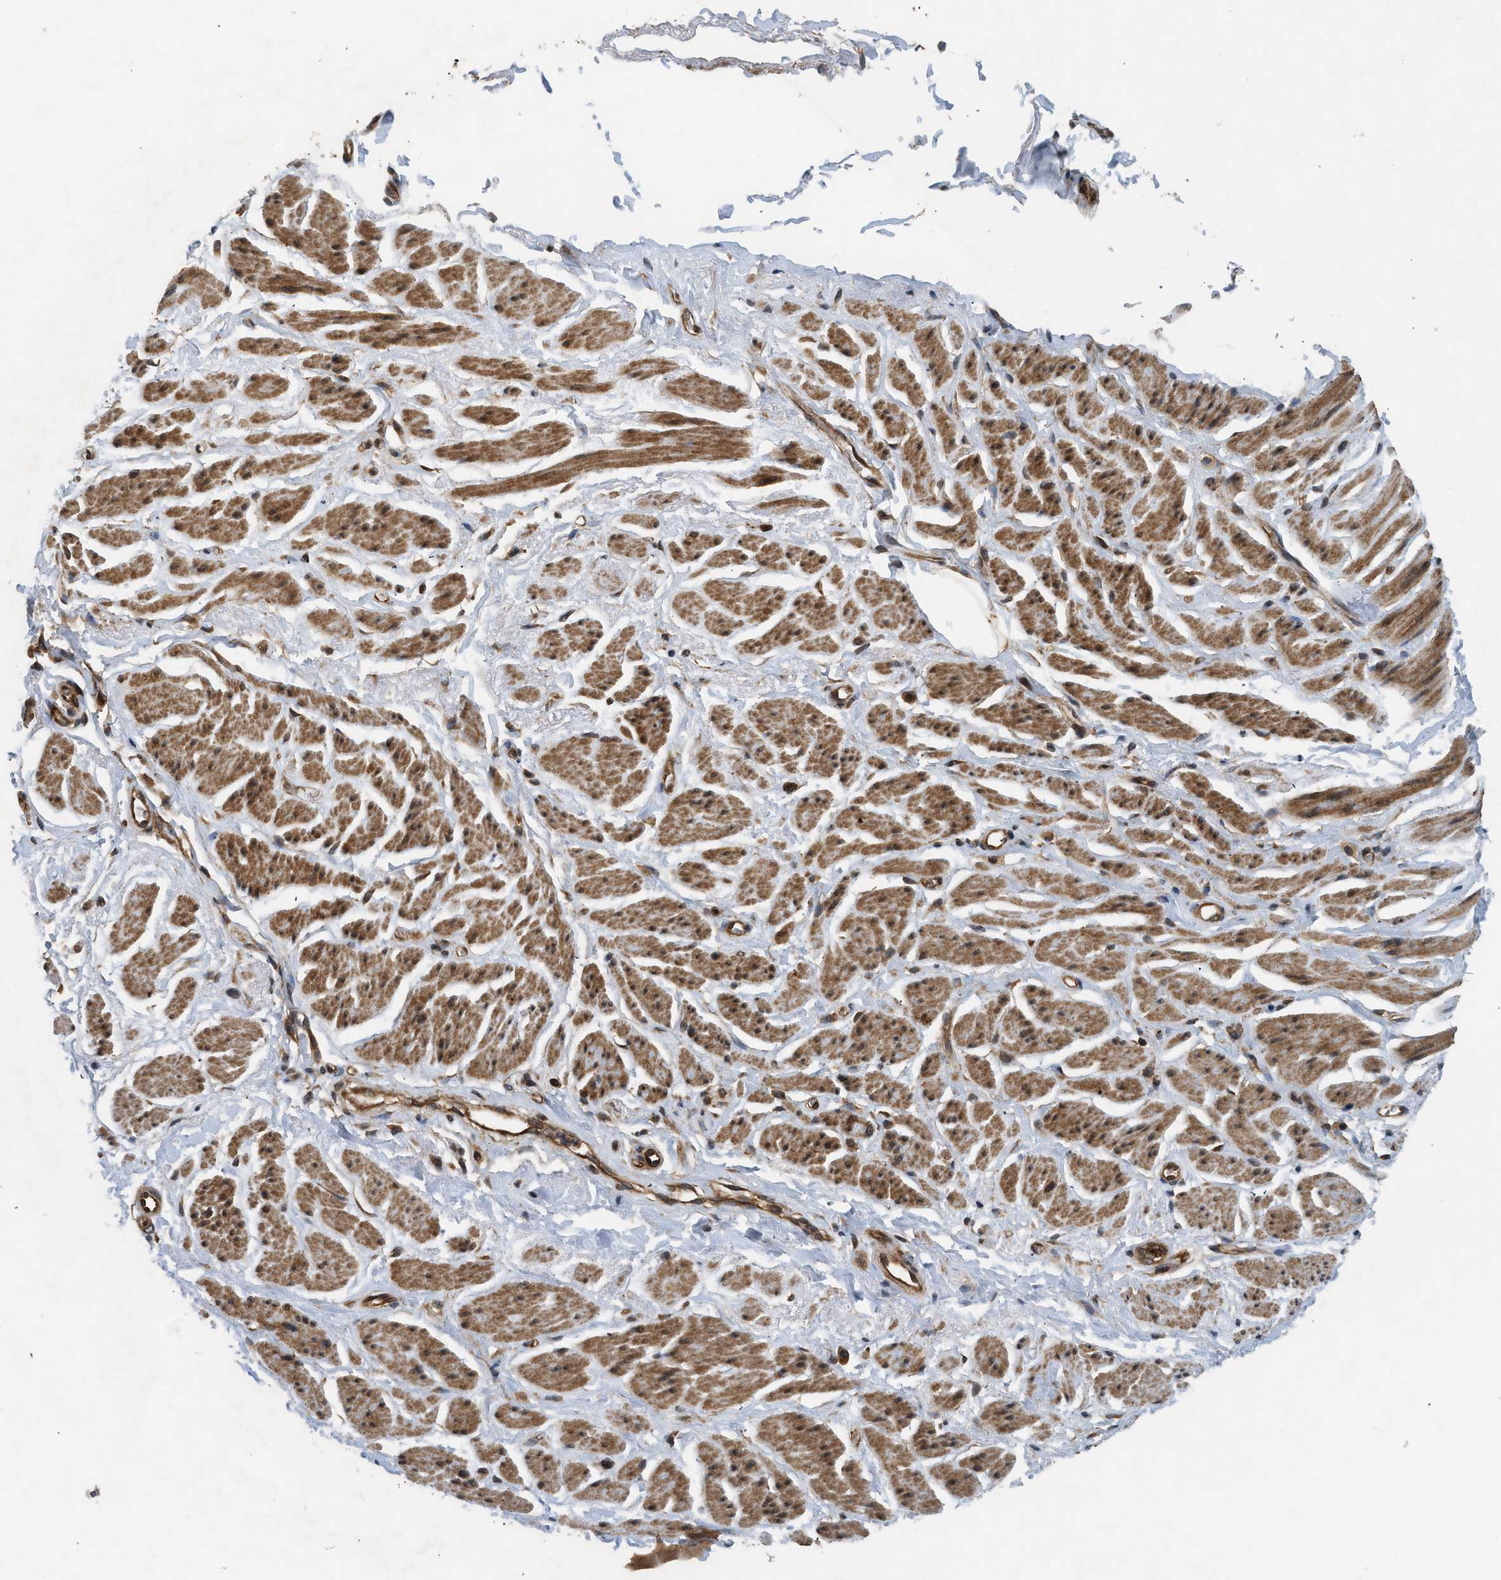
{"staining": {"intensity": "moderate", "quantity": ">75%", "location": "cytoplasmic/membranous"}, "tissue": "adipose tissue", "cell_type": "Adipocytes", "image_type": "normal", "snomed": [{"axis": "morphology", "description": "Normal tissue, NOS"}, {"axis": "topography", "description": "Soft tissue"}, {"axis": "topography", "description": "Peripheral nerve tissue"}], "caption": "A medium amount of moderate cytoplasmic/membranous expression is appreciated in about >75% of adipocytes in unremarkable adipose tissue.", "gene": "OXSR1", "patient": {"sex": "female", "age": 71}}